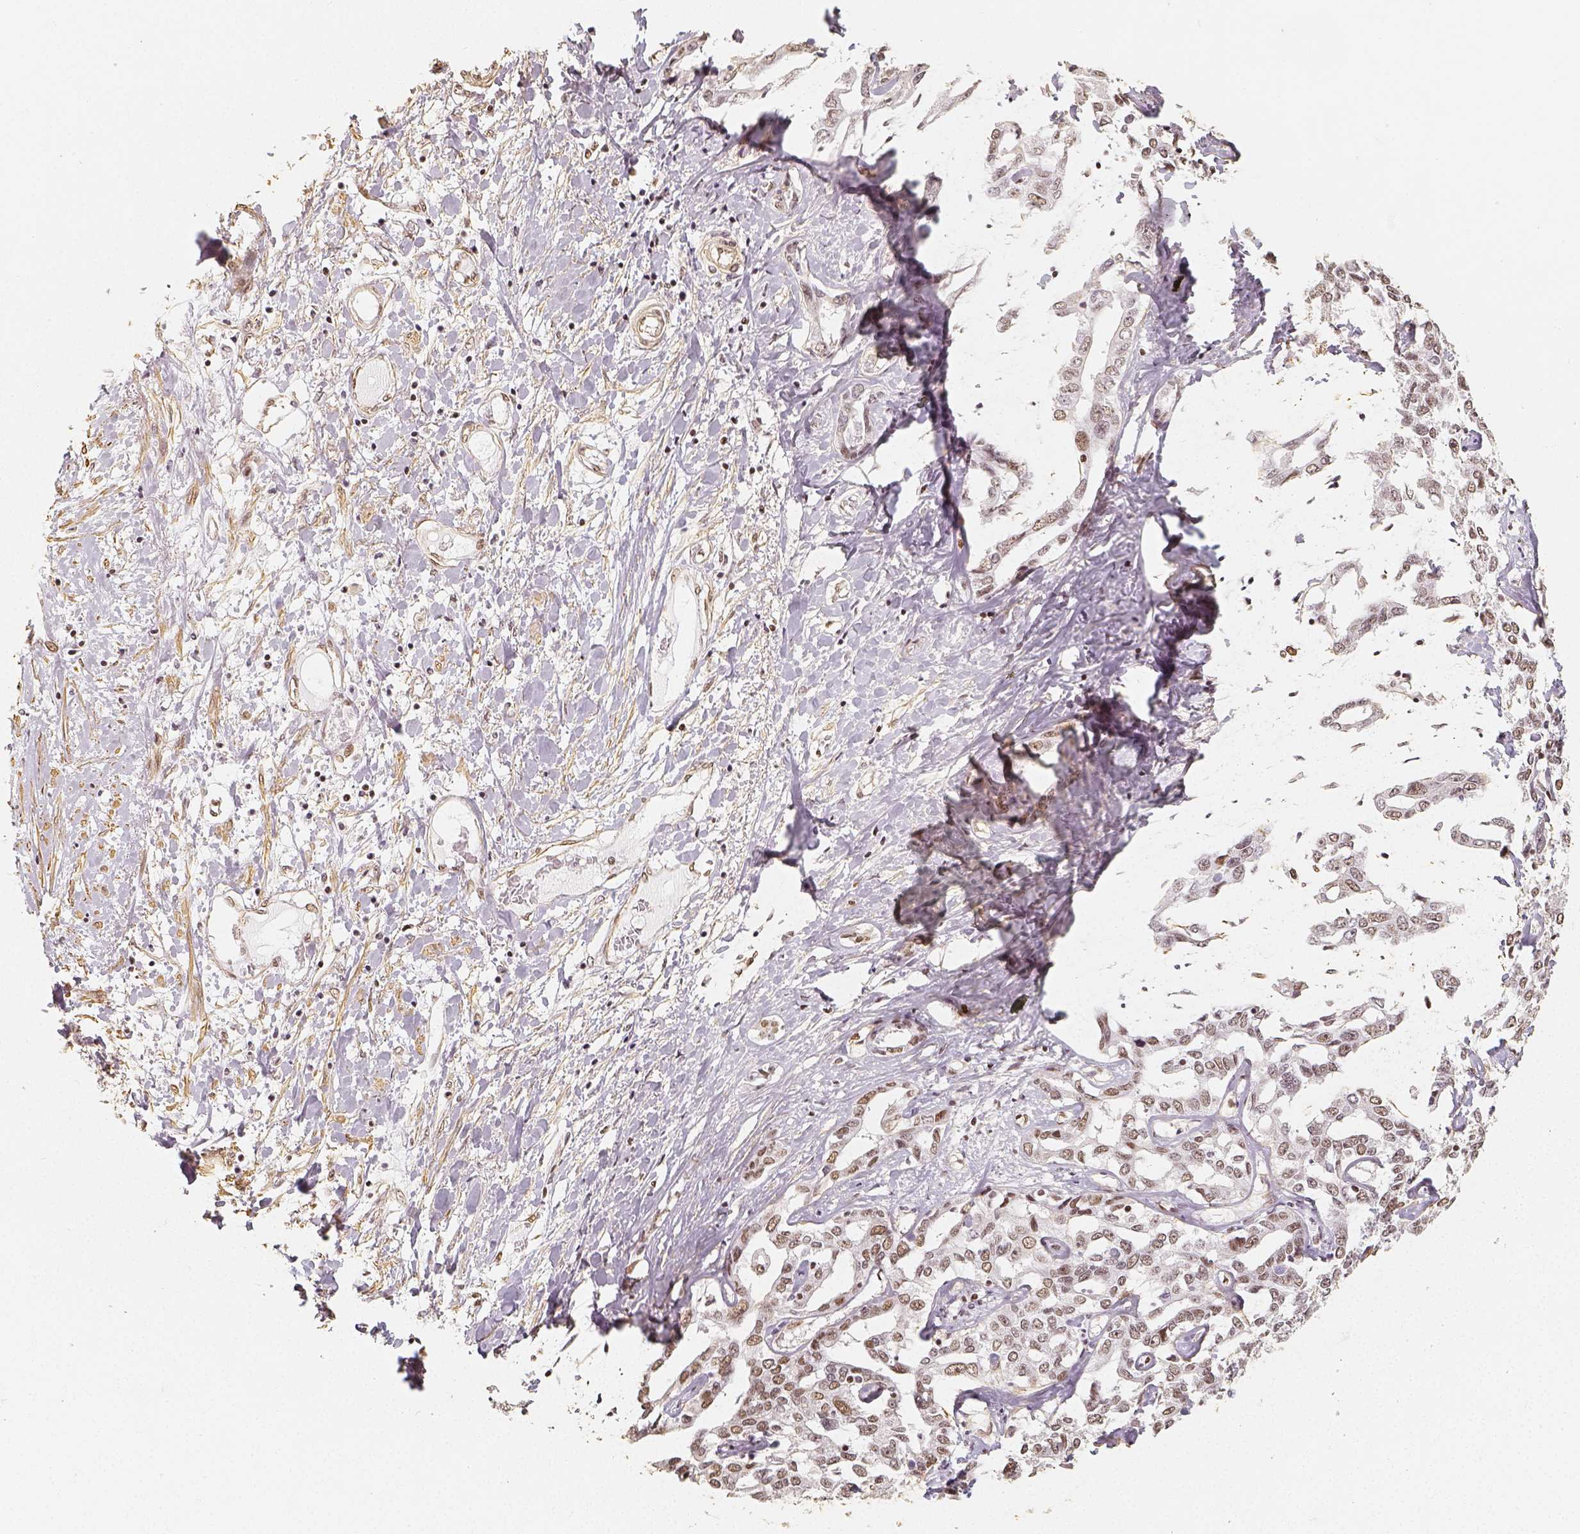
{"staining": {"intensity": "weak", "quantity": ">75%", "location": "nuclear"}, "tissue": "liver cancer", "cell_type": "Tumor cells", "image_type": "cancer", "snomed": [{"axis": "morphology", "description": "Cholangiocarcinoma"}, {"axis": "topography", "description": "Liver"}], "caption": "This histopathology image demonstrates IHC staining of human liver cancer, with low weak nuclear staining in approximately >75% of tumor cells.", "gene": "HDAC1", "patient": {"sex": "male", "age": 59}}